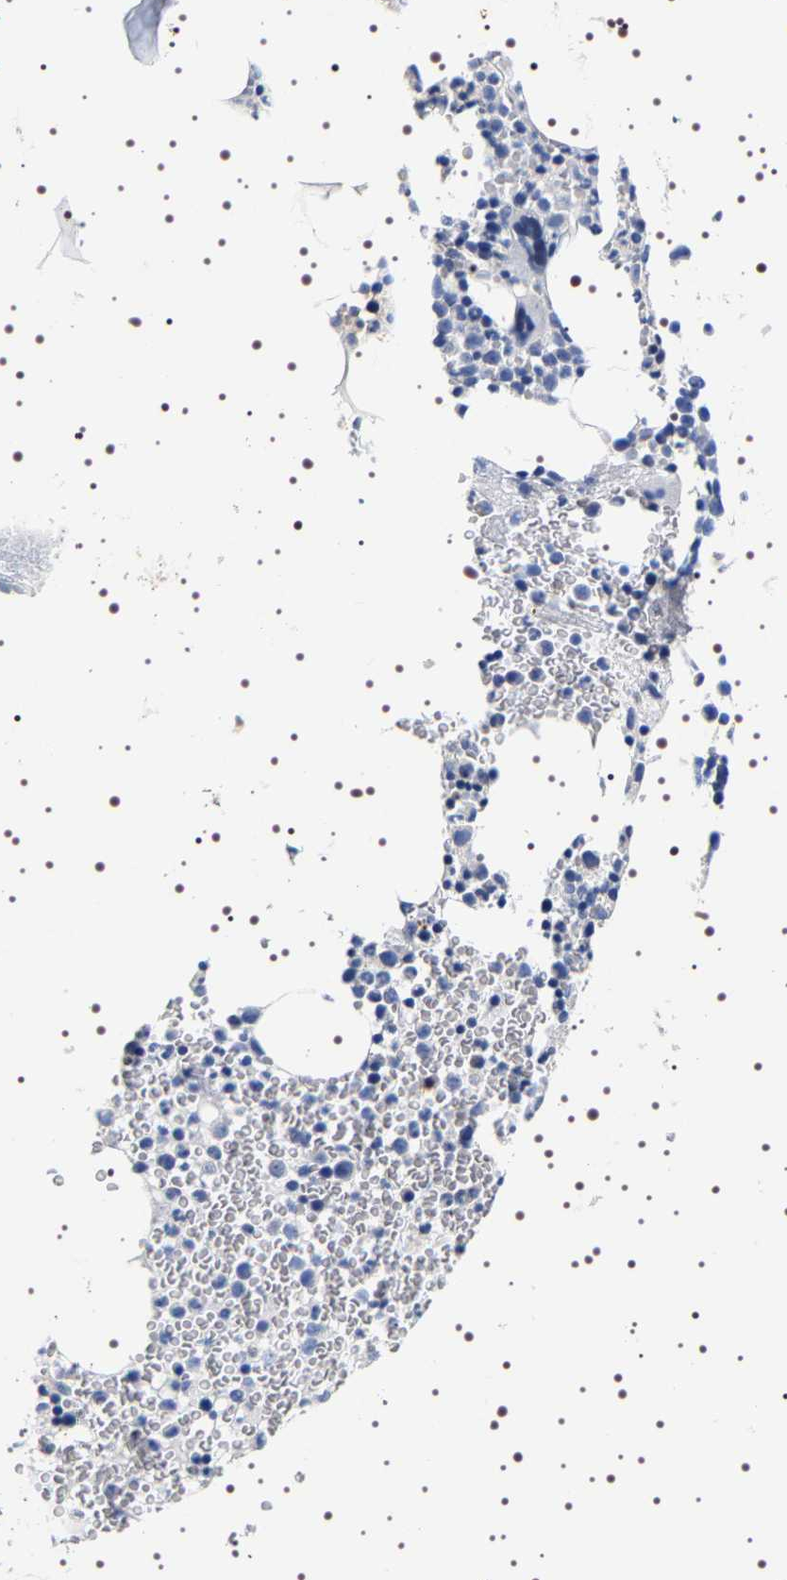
{"staining": {"intensity": "negative", "quantity": "none", "location": "none"}, "tissue": "bone marrow", "cell_type": "Hematopoietic cells", "image_type": "normal", "snomed": [{"axis": "morphology", "description": "Normal tissue, NOS"}, {"axis": "morphology", "description": "Inflammation, NOS"}, {"axis": "topography", "description": "Bone marrow"}], "caption": "Bone marrow stained for a protein using IHC demonstrates no positivity hematopoietic cells.", "gene": "UBQLN3", "patient": {"sex": "female", "age": 67}}